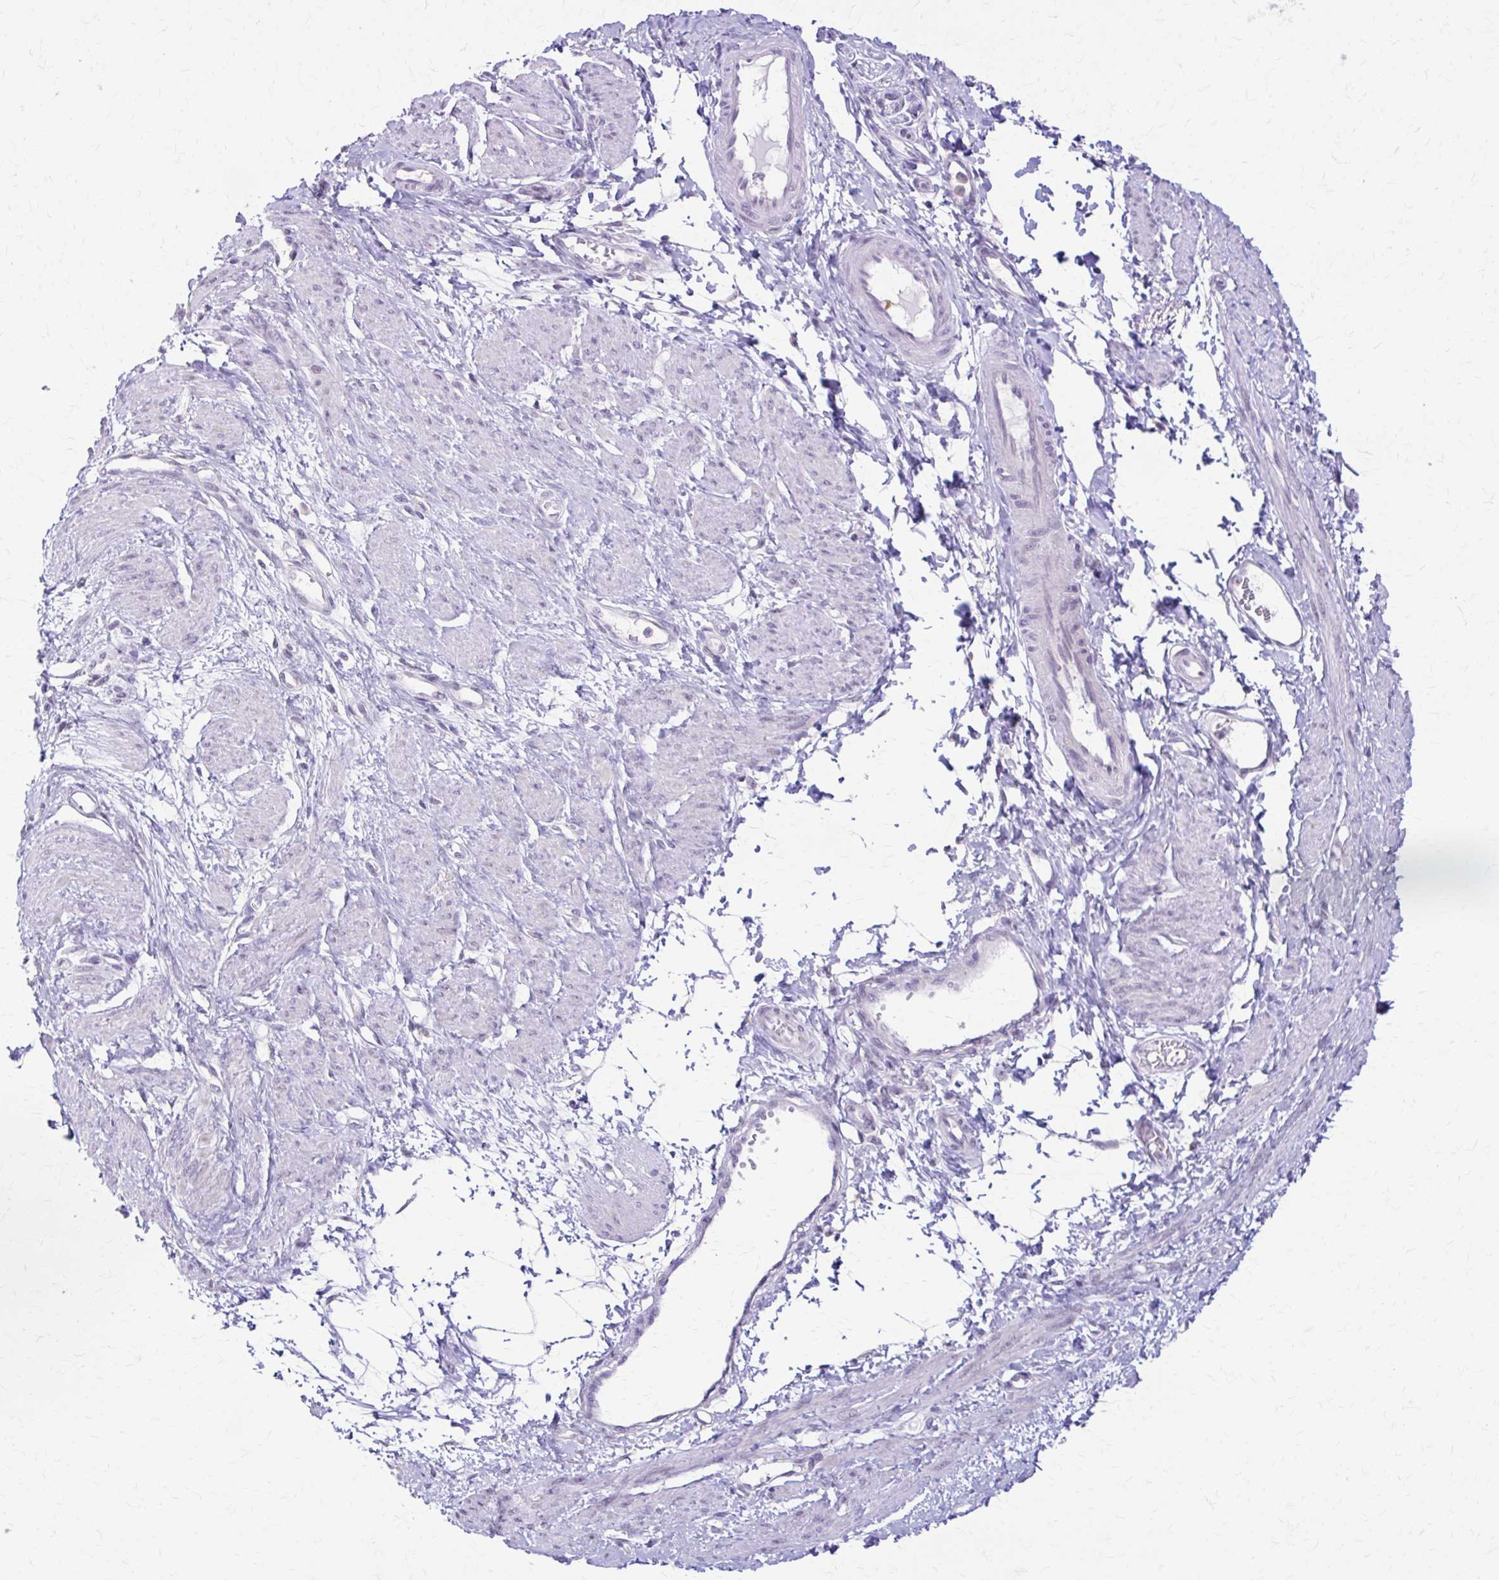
{"staining": {"intensity": "negative", "quantity": "none", "location": "none"}, "tissue": "smooth muscle", "cell_type": "Smooth muscle cells", "image_type": "normal", "snomed": [{"axis": "morphology", "description": "Normal tissue, NOS"}, {"axis": "topography", "description": "Smooth muscle"}, {"axis": "topography", "description": "Uterus"}], "caption": "Immunohistochemistry histopathology image of normal smooth muscle stained for a protein (brown), which exhibits no positivity in smooth muscle cells.", "gene": "PIK3AP1", "patient": {"sex": "female", "age": 39}}